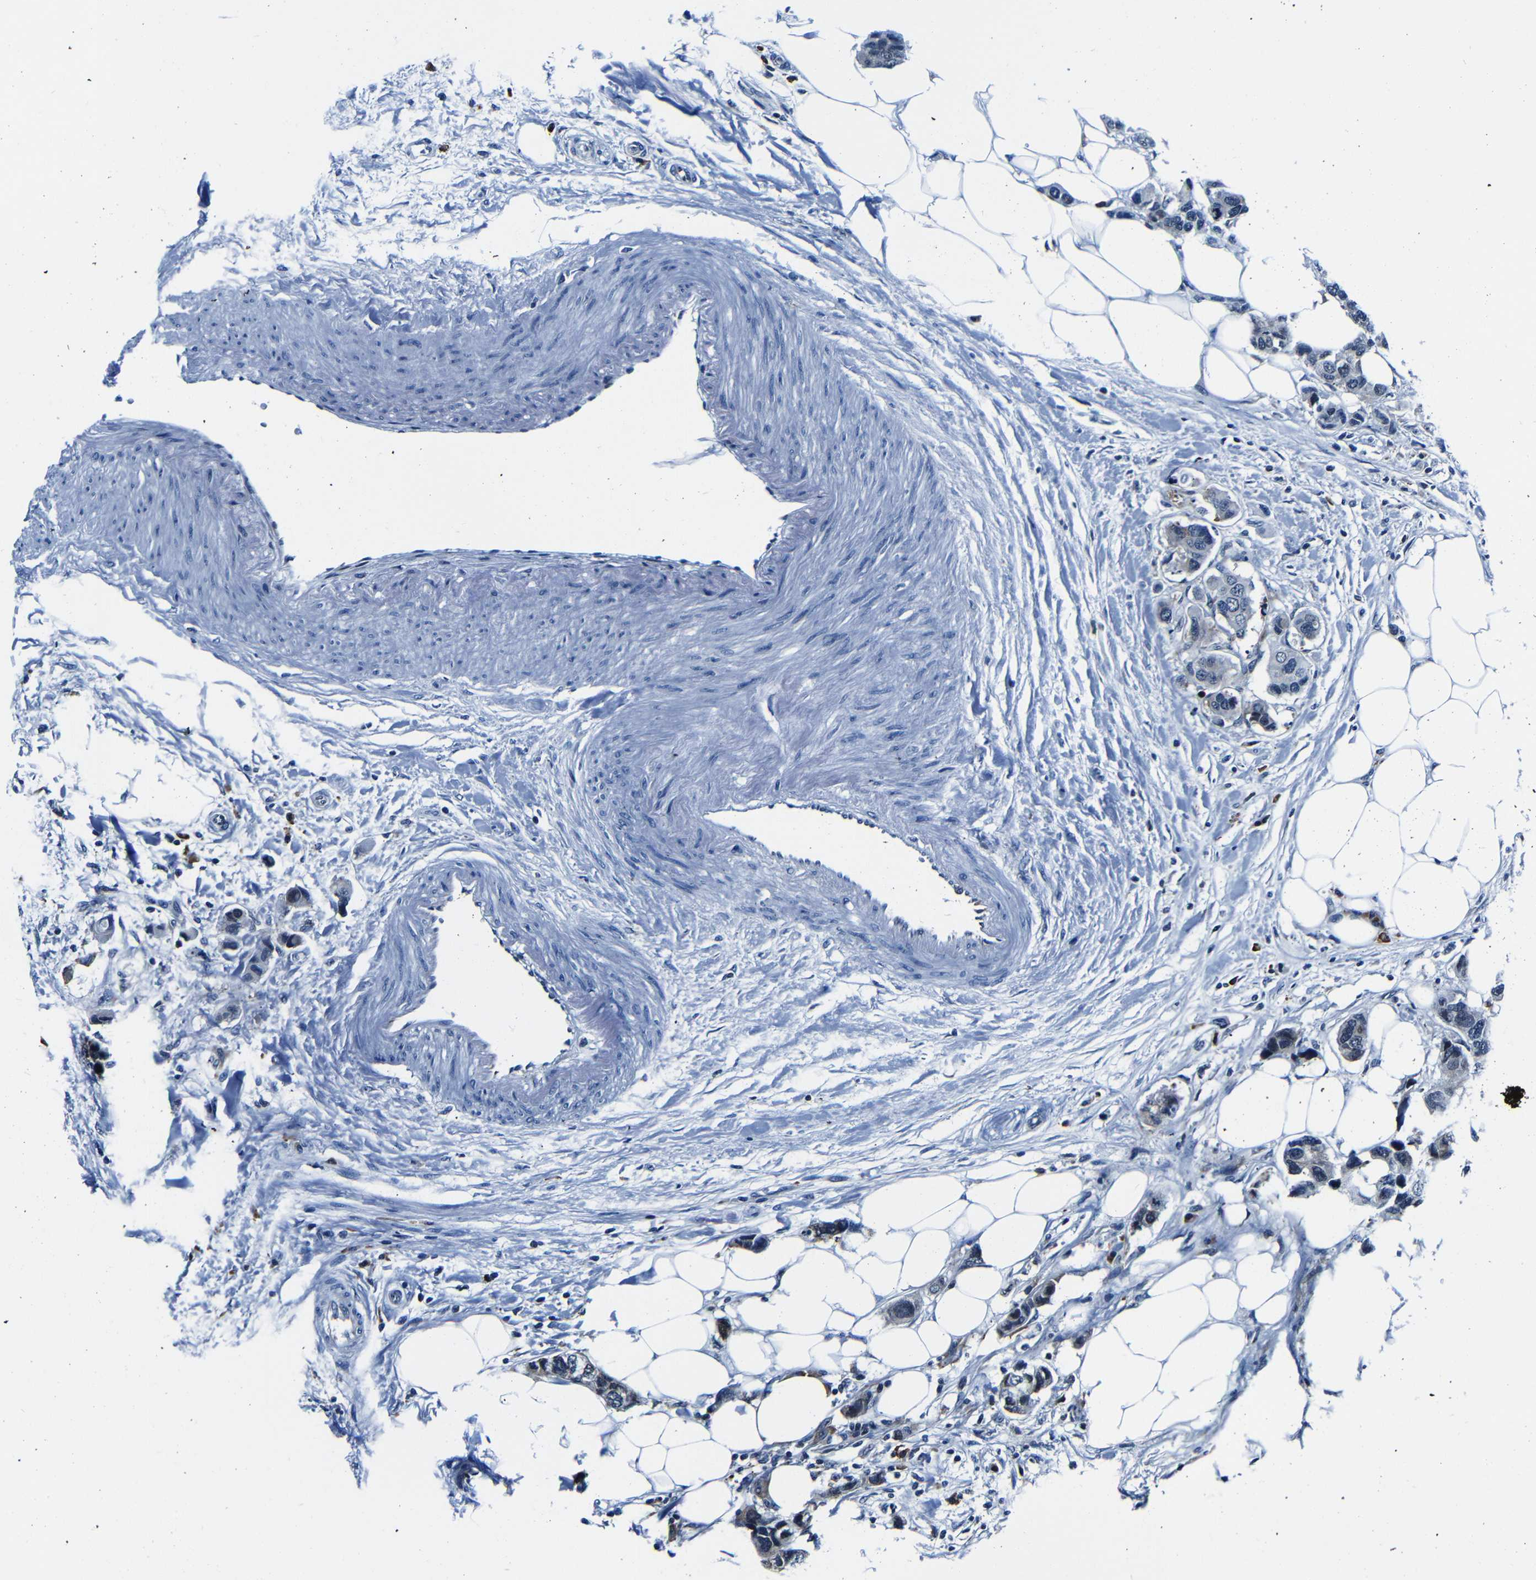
{"staining": {"intensity": "weak", "quantity": "<25%", "location": "cytoplasmic/membranous"}, "tissue": "breast cancer", "cell_type": "Tumor cells", "image_type": "cancer", "snomed": [{"axis": "morphology", "description": "Normal tissue, NOS"}, {"axis": "morphology", "description": "Duct carcinoma"}, {"axis": "topography", "description": "Breast"}], "caption": "This micrograph is of breast infiltrating ductal carcinoma stained with immunohistochemistry to label a protein in brown with the nuclei are counter-stained blue. There is no staining in tumor cells.", "gene": "NCBP3", "patient": {"sex": "female", "age": 50}}